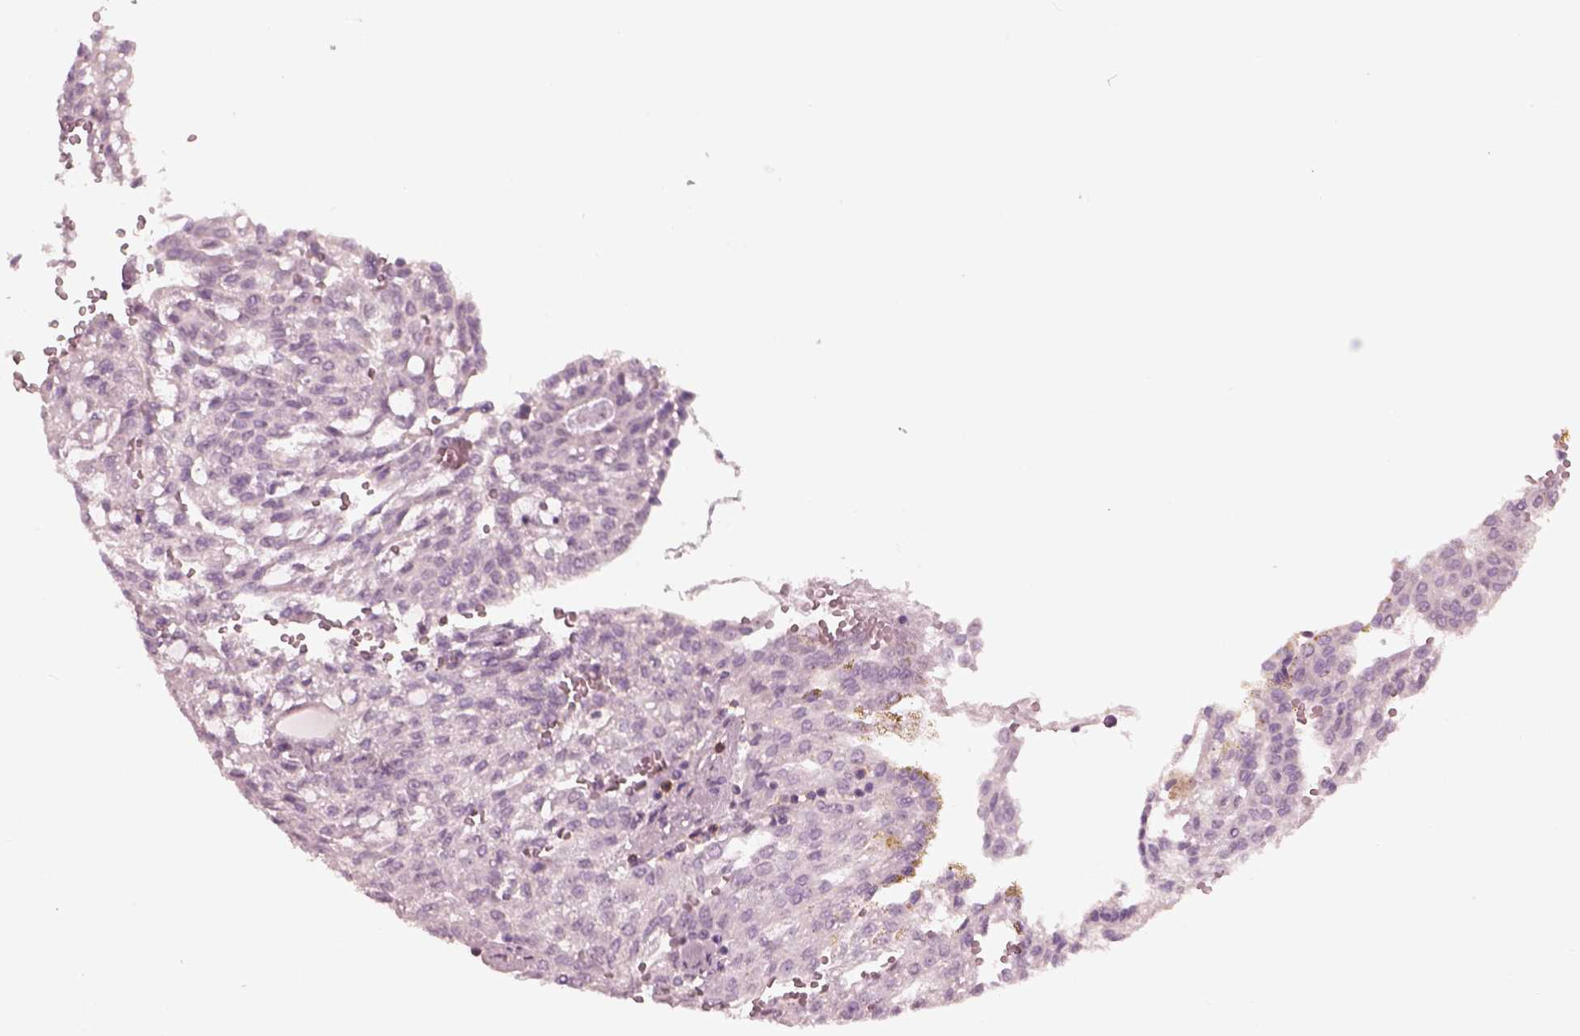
{"staining": {"intensity": "negative", "quantity": "none", "location": "none"}, "tissue": "renal cancer", "cell_type": "Tumor cells", "image_type": "cancer", "snomed": [{"axis": "morphology", "description": "Adenocarcinoma, NOS"}, {"axis": "topography", "description": "Kidney"}], "caption": "High magnification brightfield microscopy of renal adenocarcinoma stained with DAB (brown) and counterstained with hematoxylin (blue): tumor cells show no significant staining.", "gene": "PDCD1", "patient": {"sex": "male", "age": 63}}